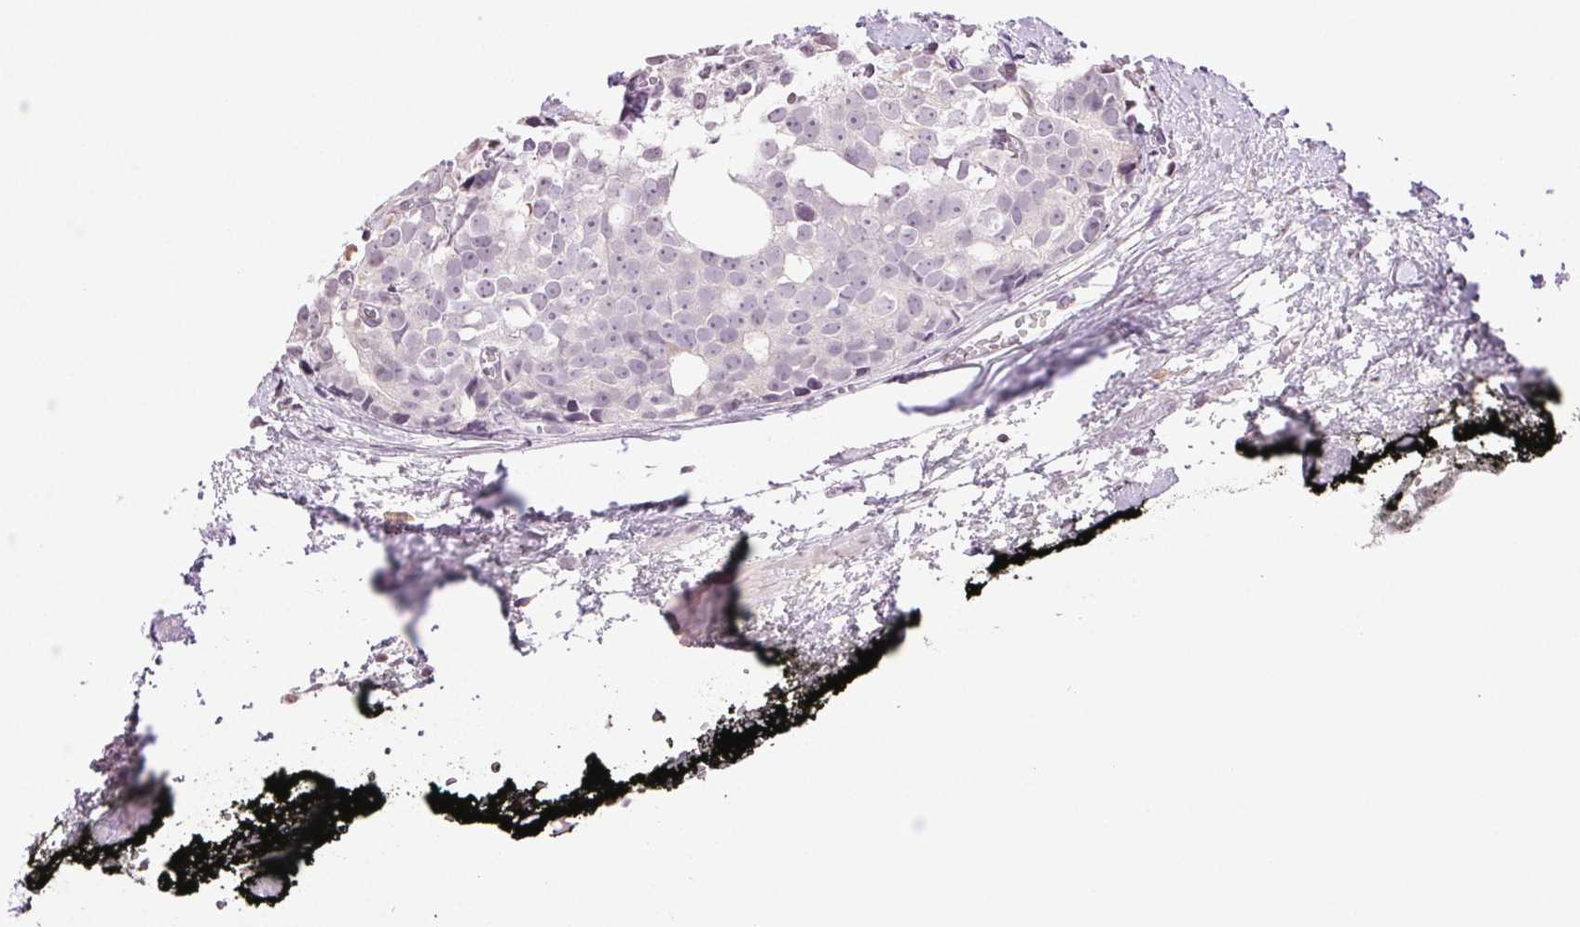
{"staining": {"intensity": "negative", "quantity": "none", "location": "none"}, "tissue": "prostate cancer", "cell_type": "Tumor cells", "image_type": "cancer", "snomed": [{"axis": "morphology", "description": "Adenocarcinoma, High grade"}, {"axis": "topography", "description": "Prostate"}], "caption": "Prostate adenocarcinoma (high-grade) was stained to show a protein in brown. There is no significant staining in tumor cells.", "gene": "TNNT3", "patient": {"sex": "male", "age": 71}}